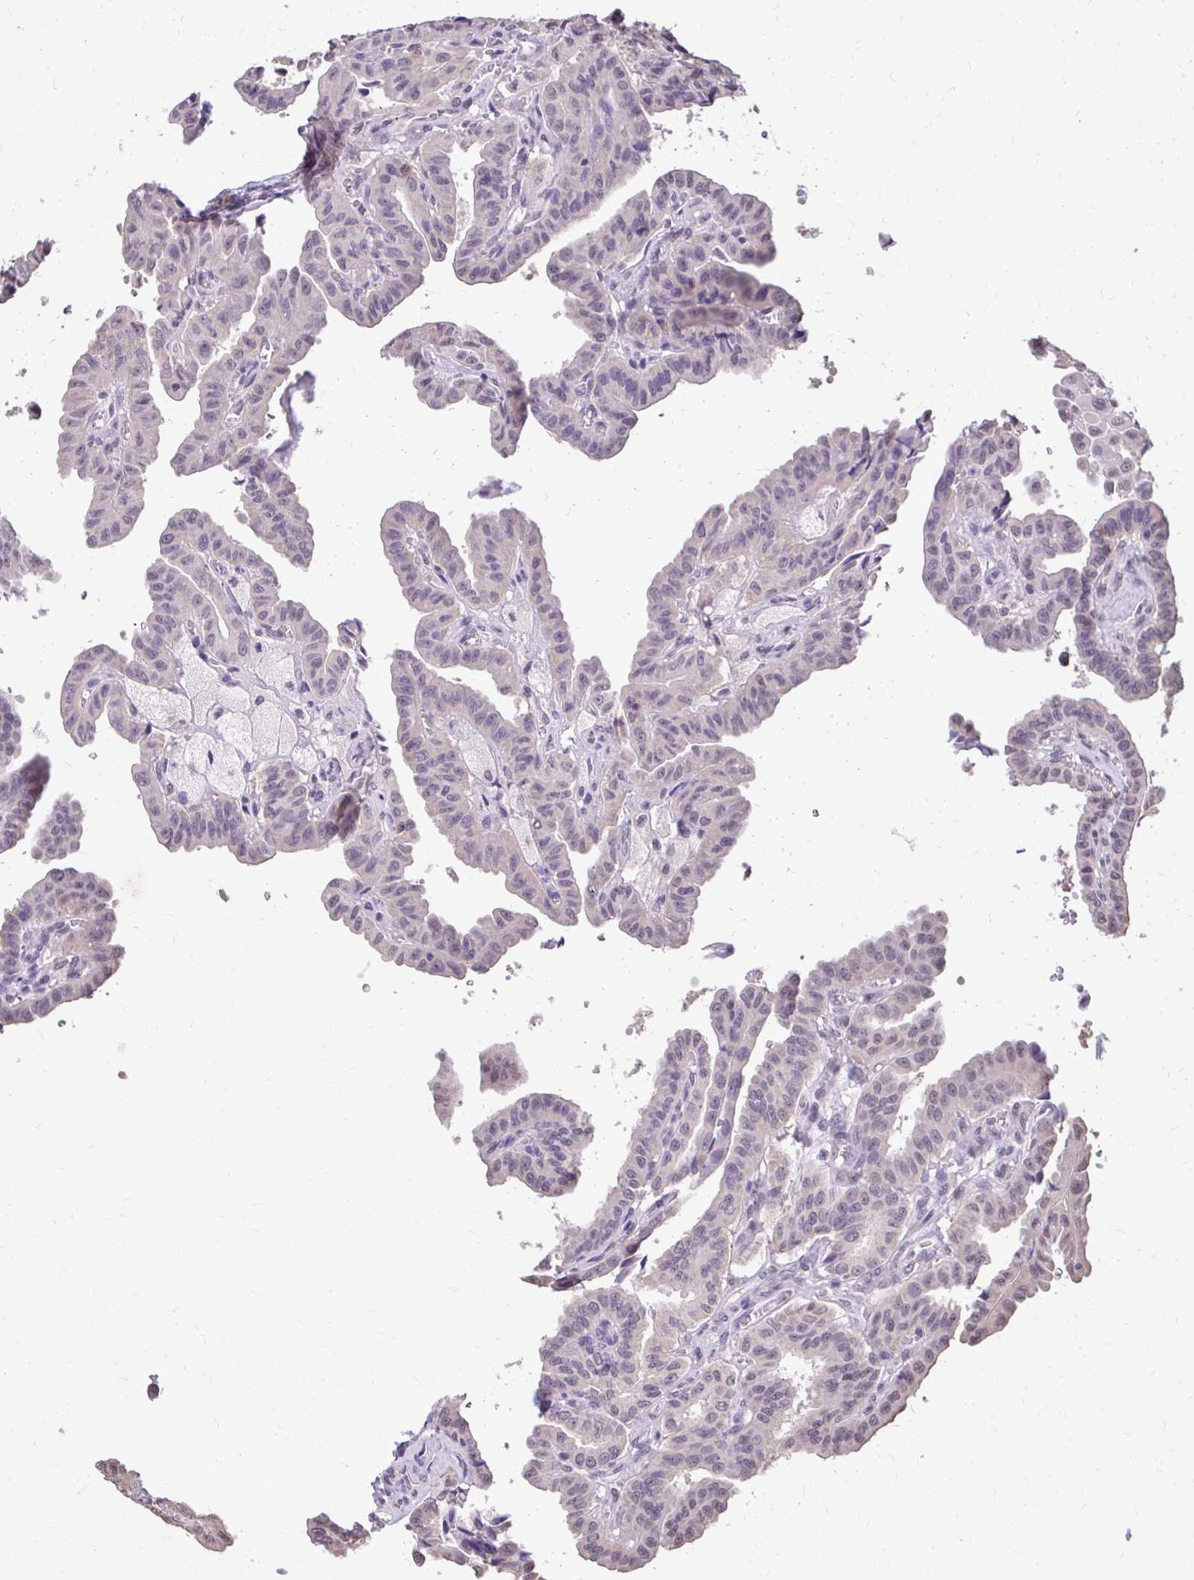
{"staining": {"intensity": "negative", "quantity": "none", "location": "none"}, "tissue": "thyroid cancer", "cell_type": "Tumor cells", "image_type": "cancer", "snomed": [{"axis": "morphology", "description": "Papillary adenocarcinoma, NOS"}, {"axis": "topography", "description": "Thyroid gland"}], "caption": "This is a image of IHC staining of papillary adenocarcinoma (thyroid), which shows no expression in tumor cells. The staining was performed using DAB to visualize the protein expression in brown, while the nuclei were stained in blue with hematoxylin (Magnification: 20x).", "gene": "AKAP5", "patient": {"sex": "male", "age": 87}}